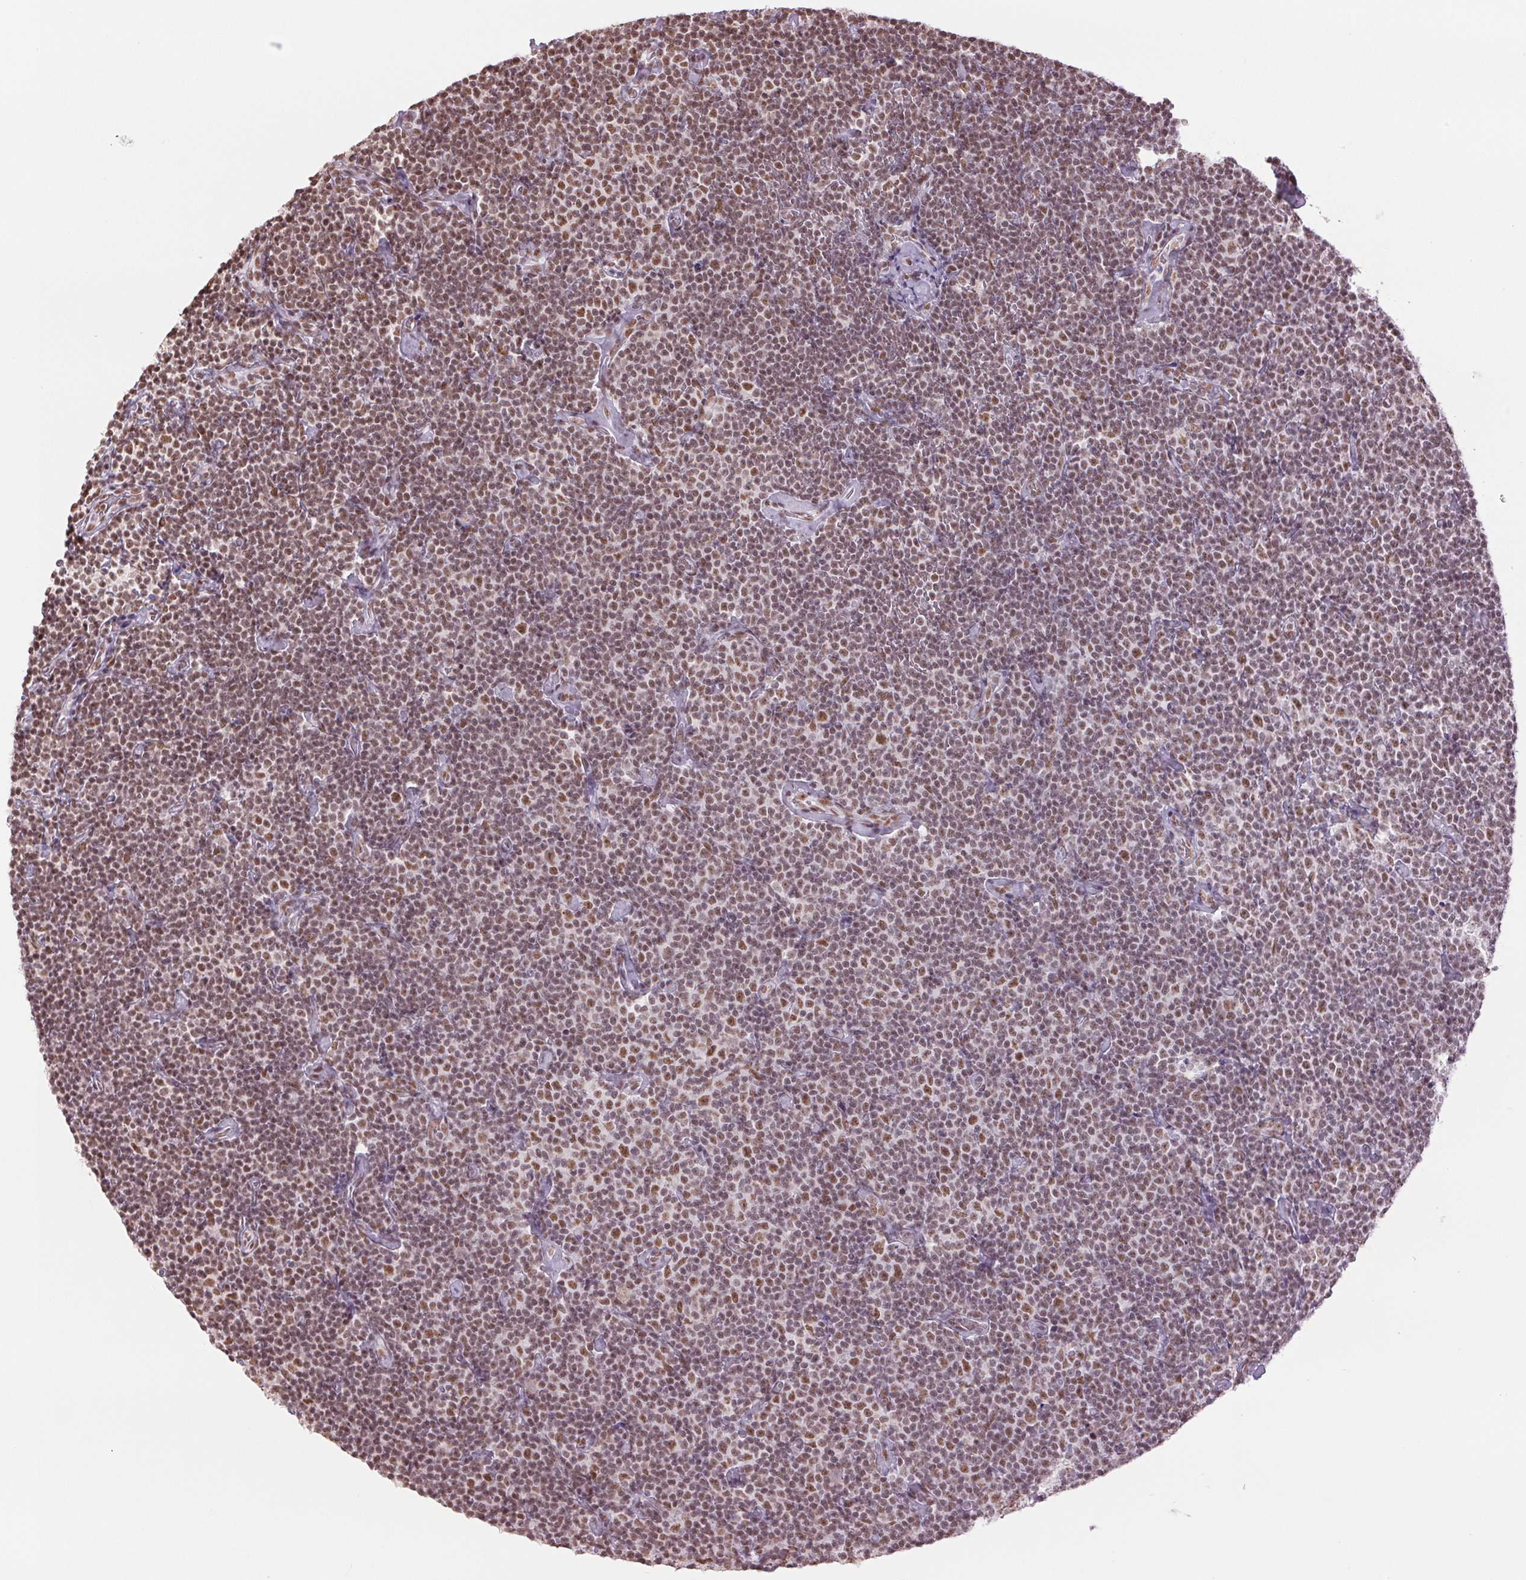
{"staining": {"intensity": "moderate", "quantity": "25%-75%", "location": "nuclear"}, "tissue": "lymphoma", "cell_type": "Tumor cells", "image_type": "cancer", "snomed": [{"axis": "morphology", "description": "Malignant lymphoma, non-Hodgkin's type, Low grade"}, {"axis": "topography", "description": "Lymph node"}], "caption": "Protein staining displays moderate nuclear positivity in about 25%-75% of tumor cells in lymphoma.", "gene": "ZFR2", "patient": {"sex": "male", "age": 81}}